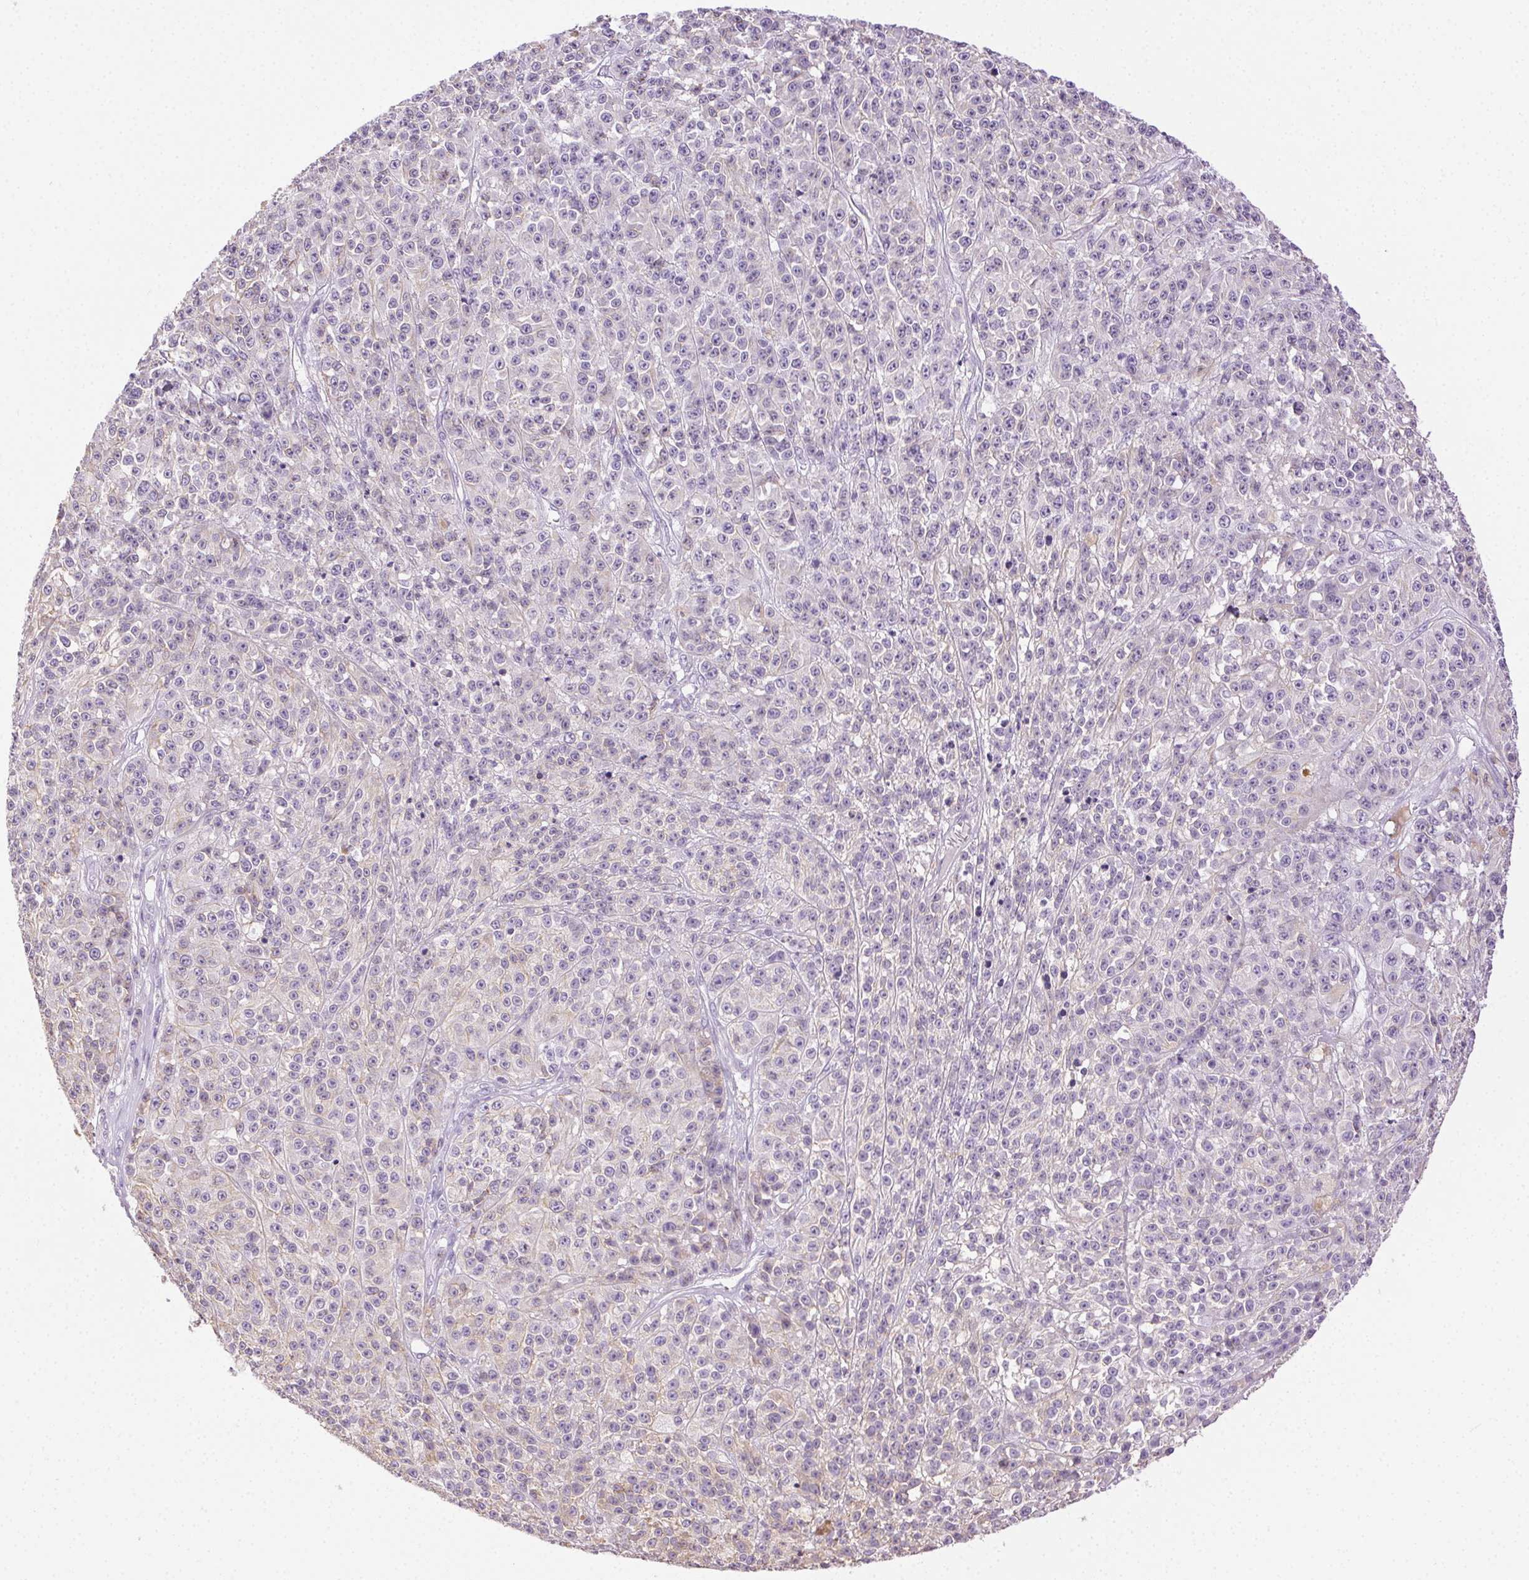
{"staining": {"intensity": "negative", "quantity": "none", "location": "none"}, "tissue": "melanoma", "cell_type": "Tumor cells", "image_type": "cancer", "snomed": [{"axis": "morphology", "description": "Malignant melanoma, NOS"}, {"axis": "topography", "description": "Skin"}], "caption": "Melanoma stained for a protein using immunohistochemistry (IHC) shows no staining tumor cells.", "gene": "CLDN10", "patient": {"sex": "female", "age": 58}}